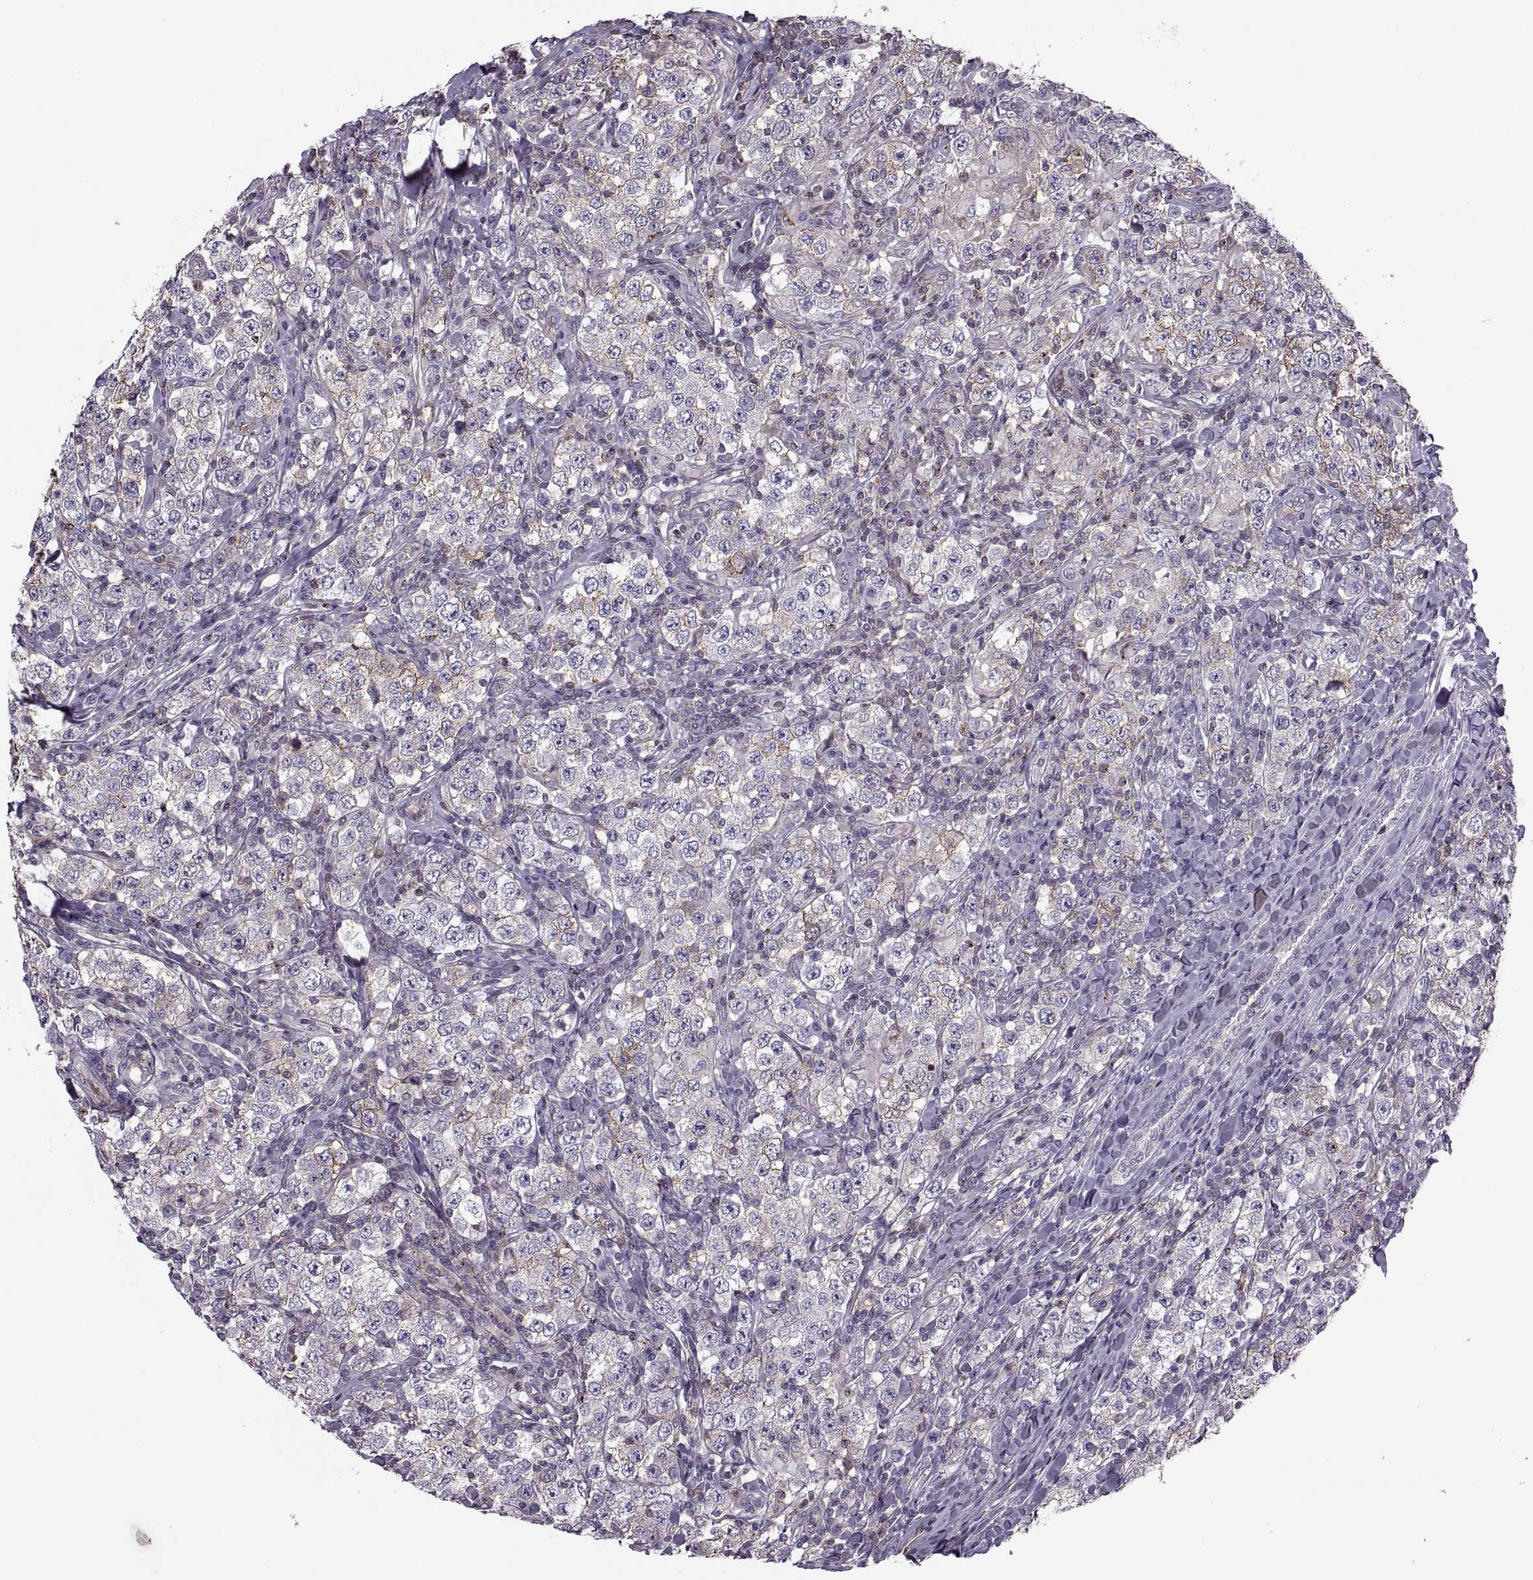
{"staining": {"intensity": "moderate", "quantity": "<25%", "location": "cytoplasmic/membranous"}, "tissue": "testis cancer", "cell_type": "Tumor cells", "image_type": "cancer", "snomed": [{"axis": "morphology", "description": "Seminoma, NOS"}, {"axis": "morphology", "description": "Carcinoma, Embryonal, NOS"}, {"axis": "topography", "description": "Testis"}], "caption": "Immunohistochemical staining of human testis cancer exhibits moderate cytoplasmic/membranous protein staining in approximately <25% of tumor cells.", "gene": "SLC2A3", "patient": {"sex": "male", "age": 41}}